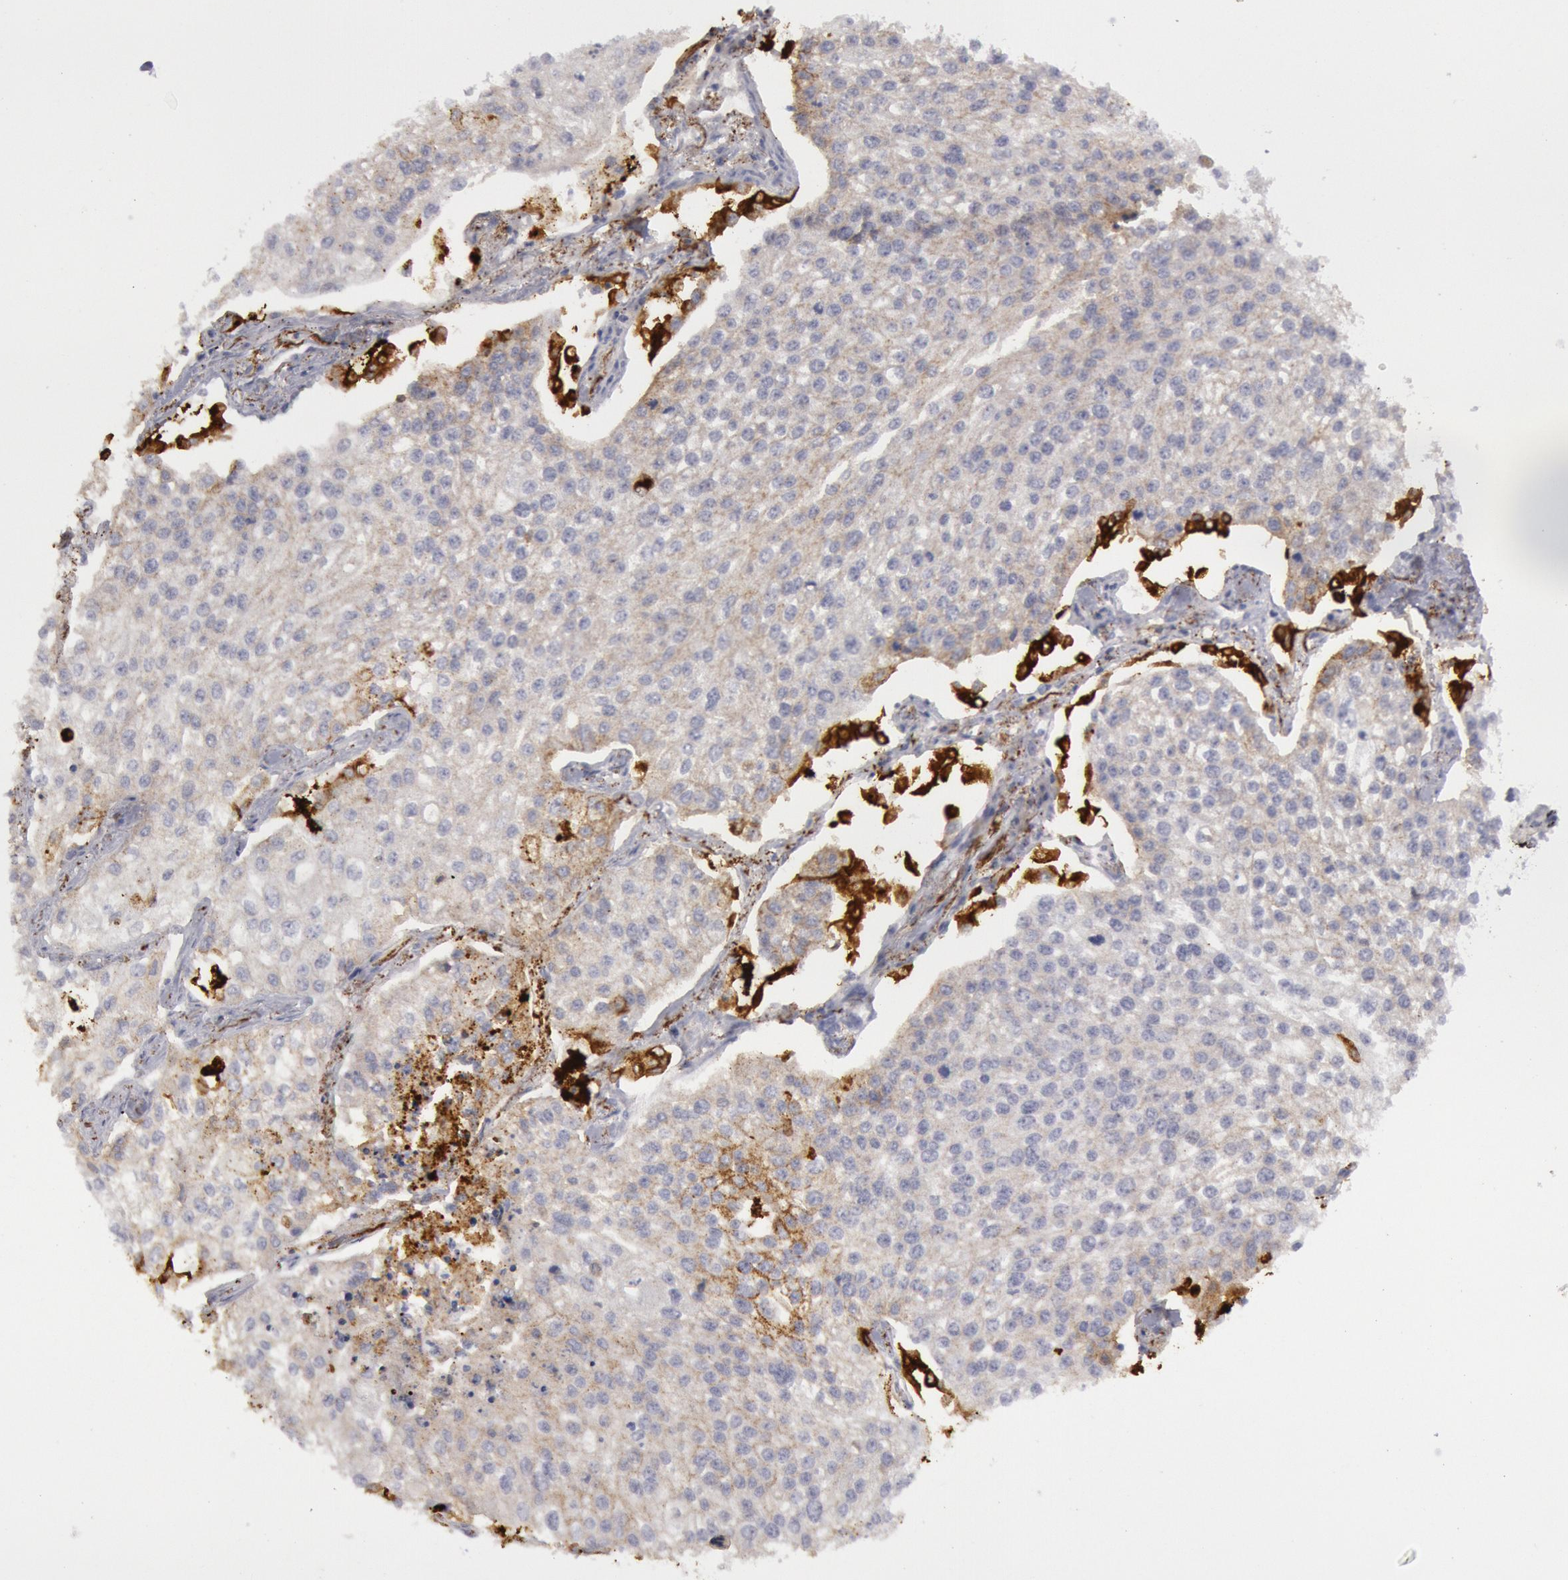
{"staining": {"intensity": "moderate", "quantity": "25%-75%", "location": "cytoplasmic/membranous,nuclear"}, "tissue": "lung cancer", "cell_type": "Tumor cells", "image_type": "cancer", "snomed": [{"axis": "morphology", "description": "Squamous cell carcinoma, NOS"}, {"axis": "topography", "description": "Lung"}], "caption": "The immunohistochemical stain highlights moderate cytoplasmic/membranous and nuclear expression in tumor cells of lung cancer (squamous cell carcinoma) tissue. Using DAB (3,3'-diaminobenzidine) (brown) and hematoxylin (blue) stains, captured at high magnification using brightfield microscopy.", "gene": "JOSD1", "patient": {"sex": "male", "age": 75}}